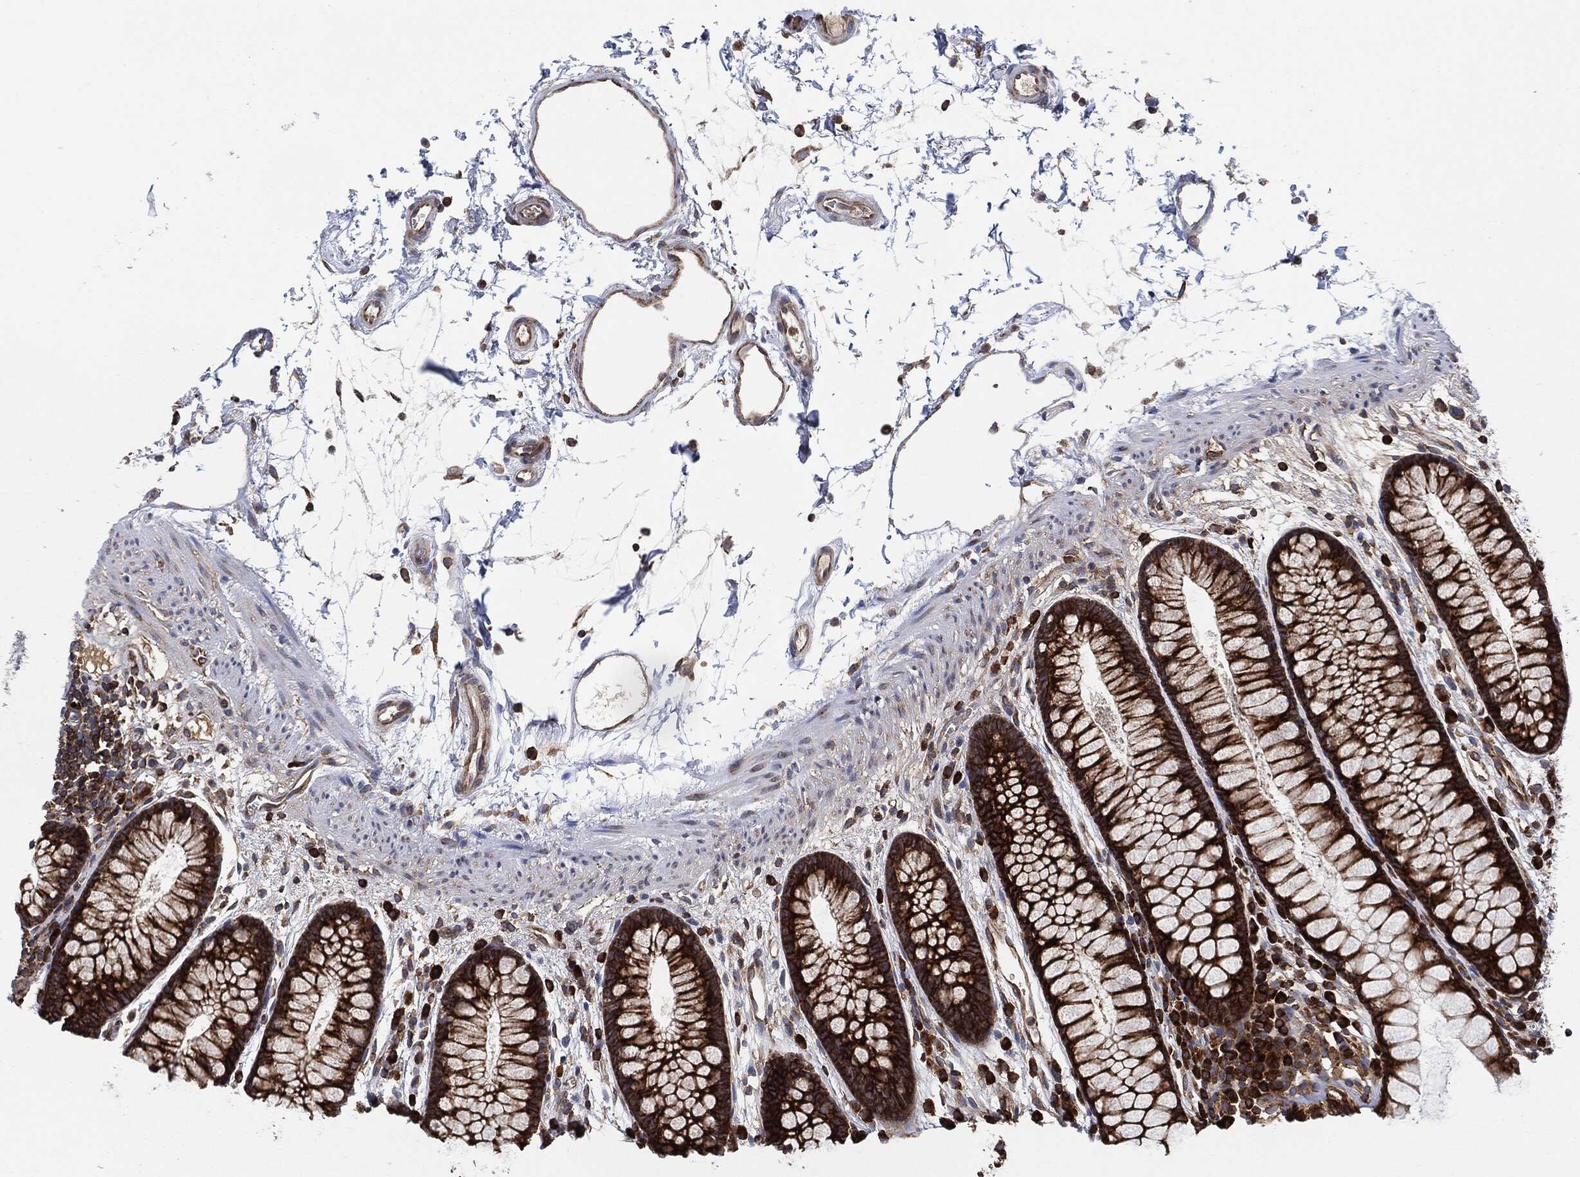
{"staining": {"intensity": "negative", "quantity": "none", "location": "none"}, "tissue": "colon", "cell_type": "Endothelial cells", "image_type": "normal", "snomed": [{"axis": "morphology", "description": "Normal tissue, NOS"}, {"axis": "topography", "description": "Colon"}], "caption": "Micrograph shows no protein staining in endothelial cells of benign colon.", "gene": "EIF2S2", "patient": {"sex": "male", "age": 76}}